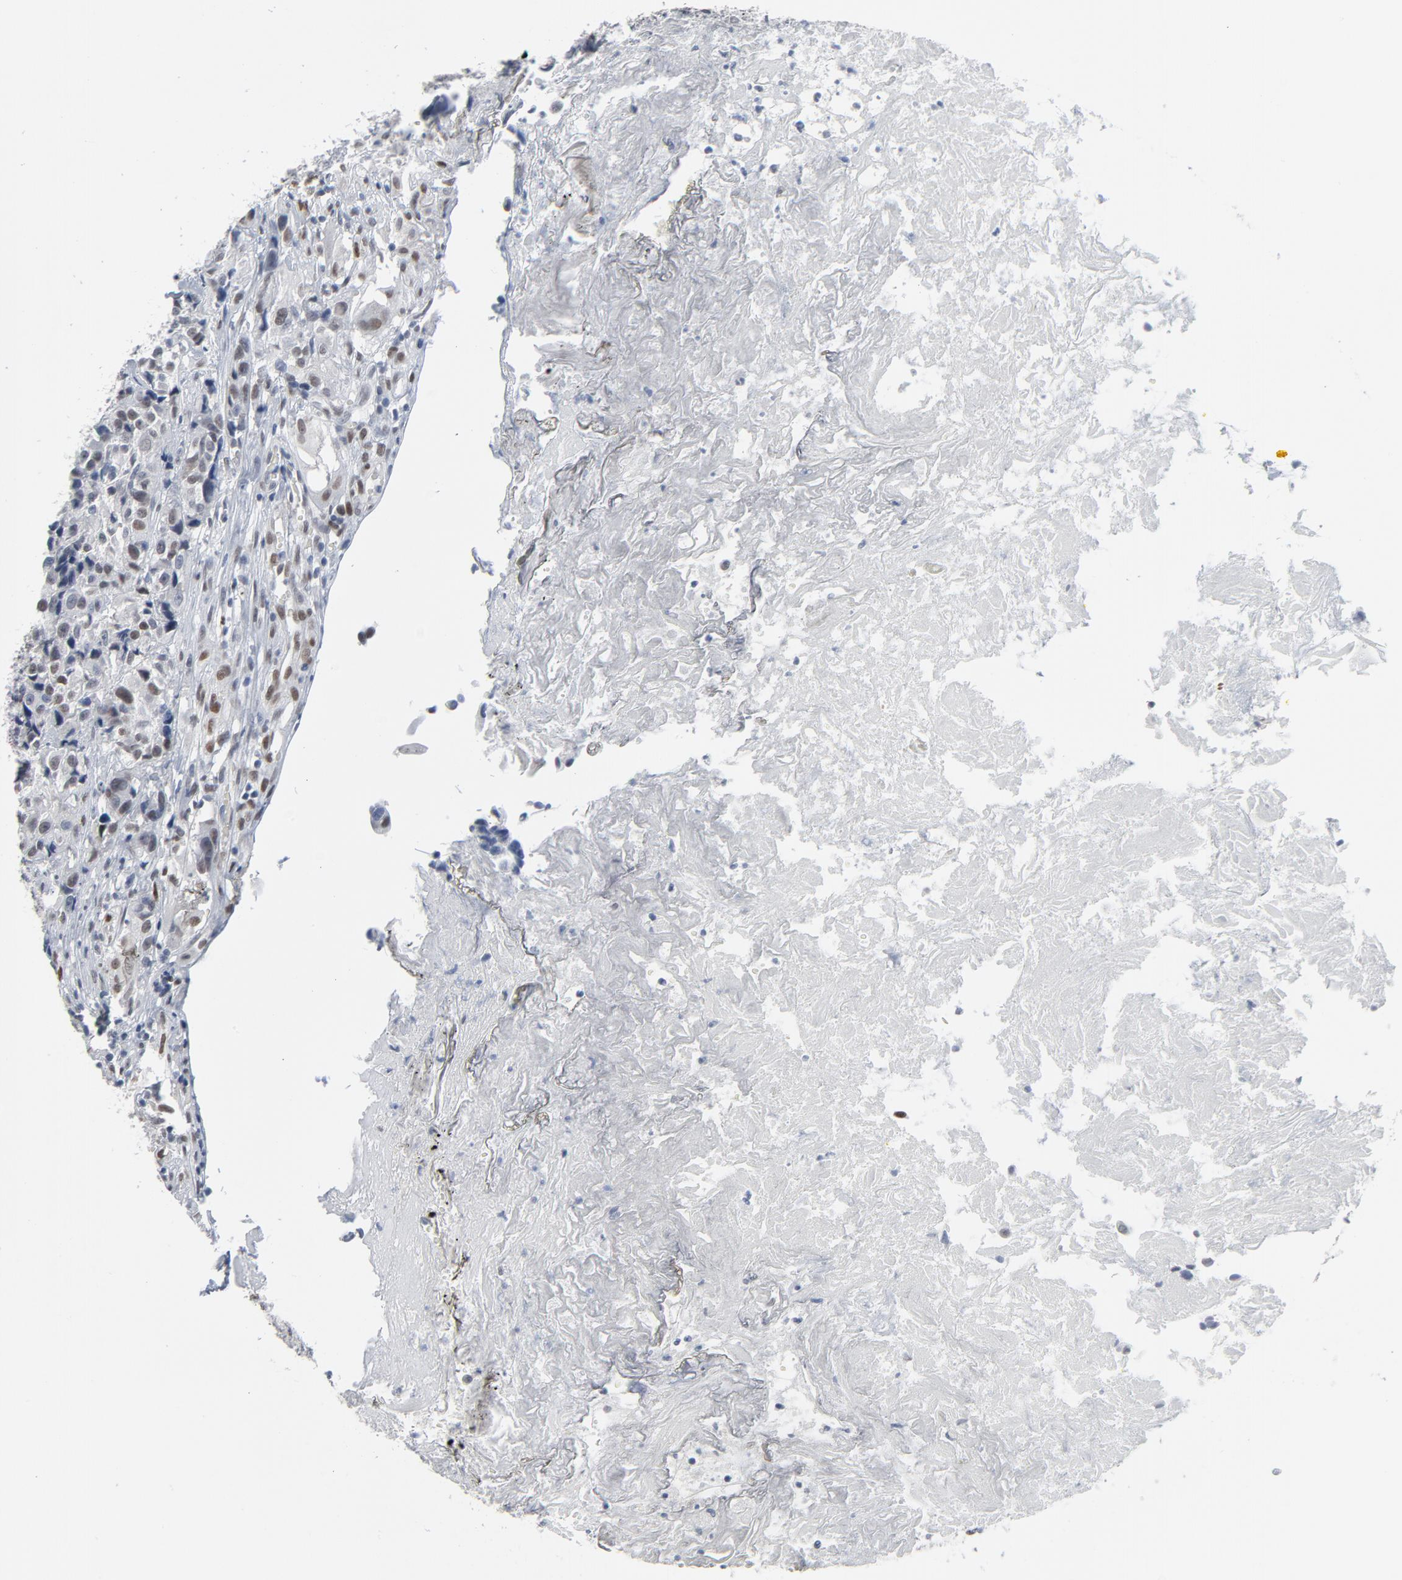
{"staining": {"intensity": "negative", "quantity": "none", "location": "none"}, "tissue": "urothelial cancer", "cell_type": "Tumor cells", "image_type": "cancer", "snomed": [{"axis": "morphology", "description": "Urothelial carcinoma, High grade"}, {"axis": "topography", "description": "Urinary bladder"}], "caption": "IHC photomicrograph of neoplastic tissue: human urothelial carcinoma (high-grade) stained with DAB shows no significant protein positivity in tumor cells.", "gene": "ATF7", "patient": {"sex": "female", "age": 81}}